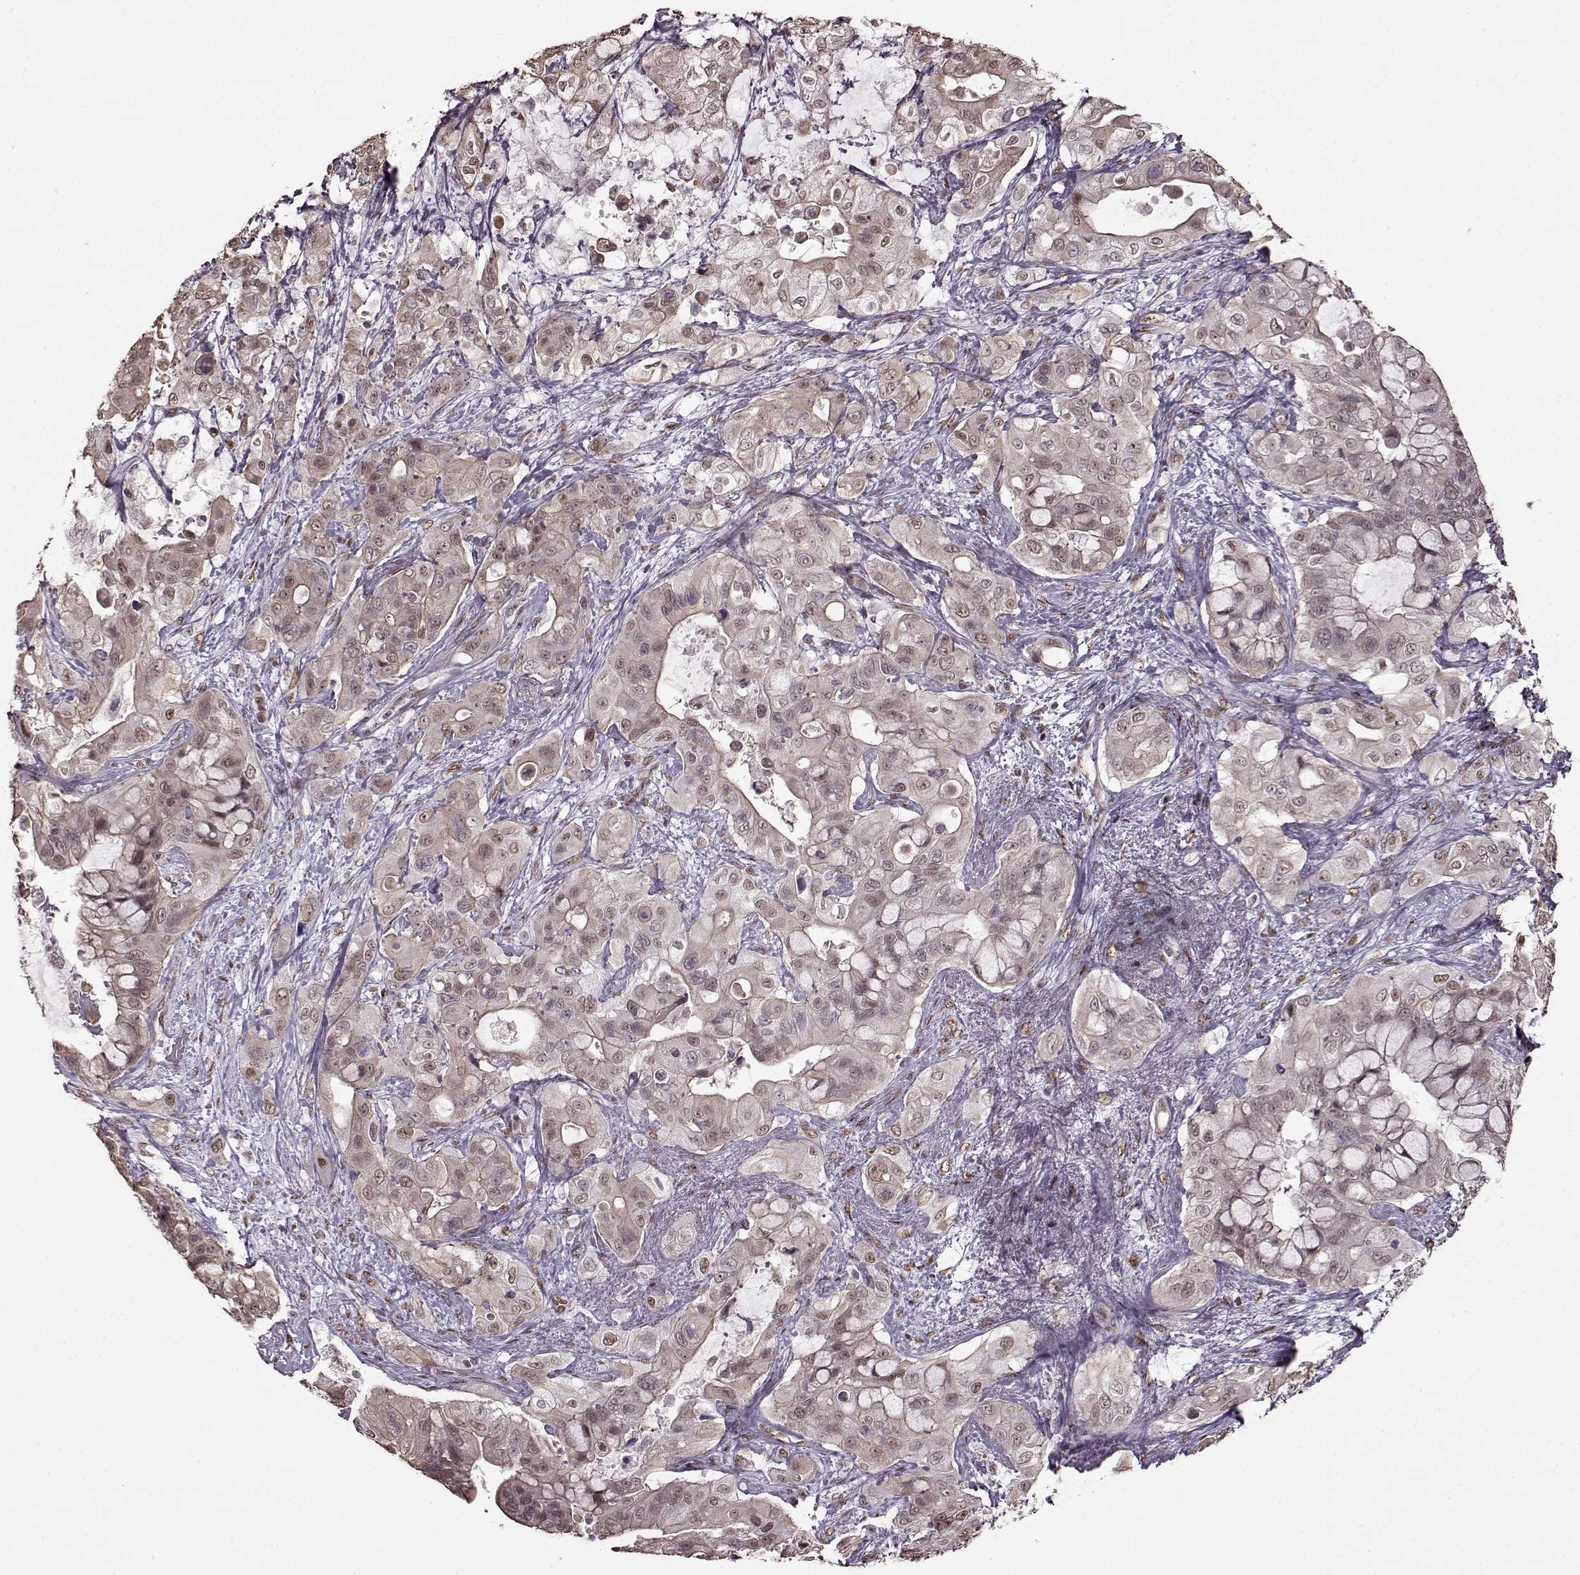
{"staining": {"intensity": "weak", "quantity": ">75%", "location": "cytoplasmic/membranous"}, "tissue": "pancreatic cancer", "cell_type": "Tumor cells", "image_type": "cancer", "snomed": [{"axis": "morphology", "description": "Adenocarcinoma, NOS"}, {"axis": "topography", "description": "Pancreas"}], "caption": "Adenocarcinoma (pancreatic) stained with a protein marker shows weak staining in tumor cells.", "gene": "FTO", "patient": {"sex": "male", "age": 71}}